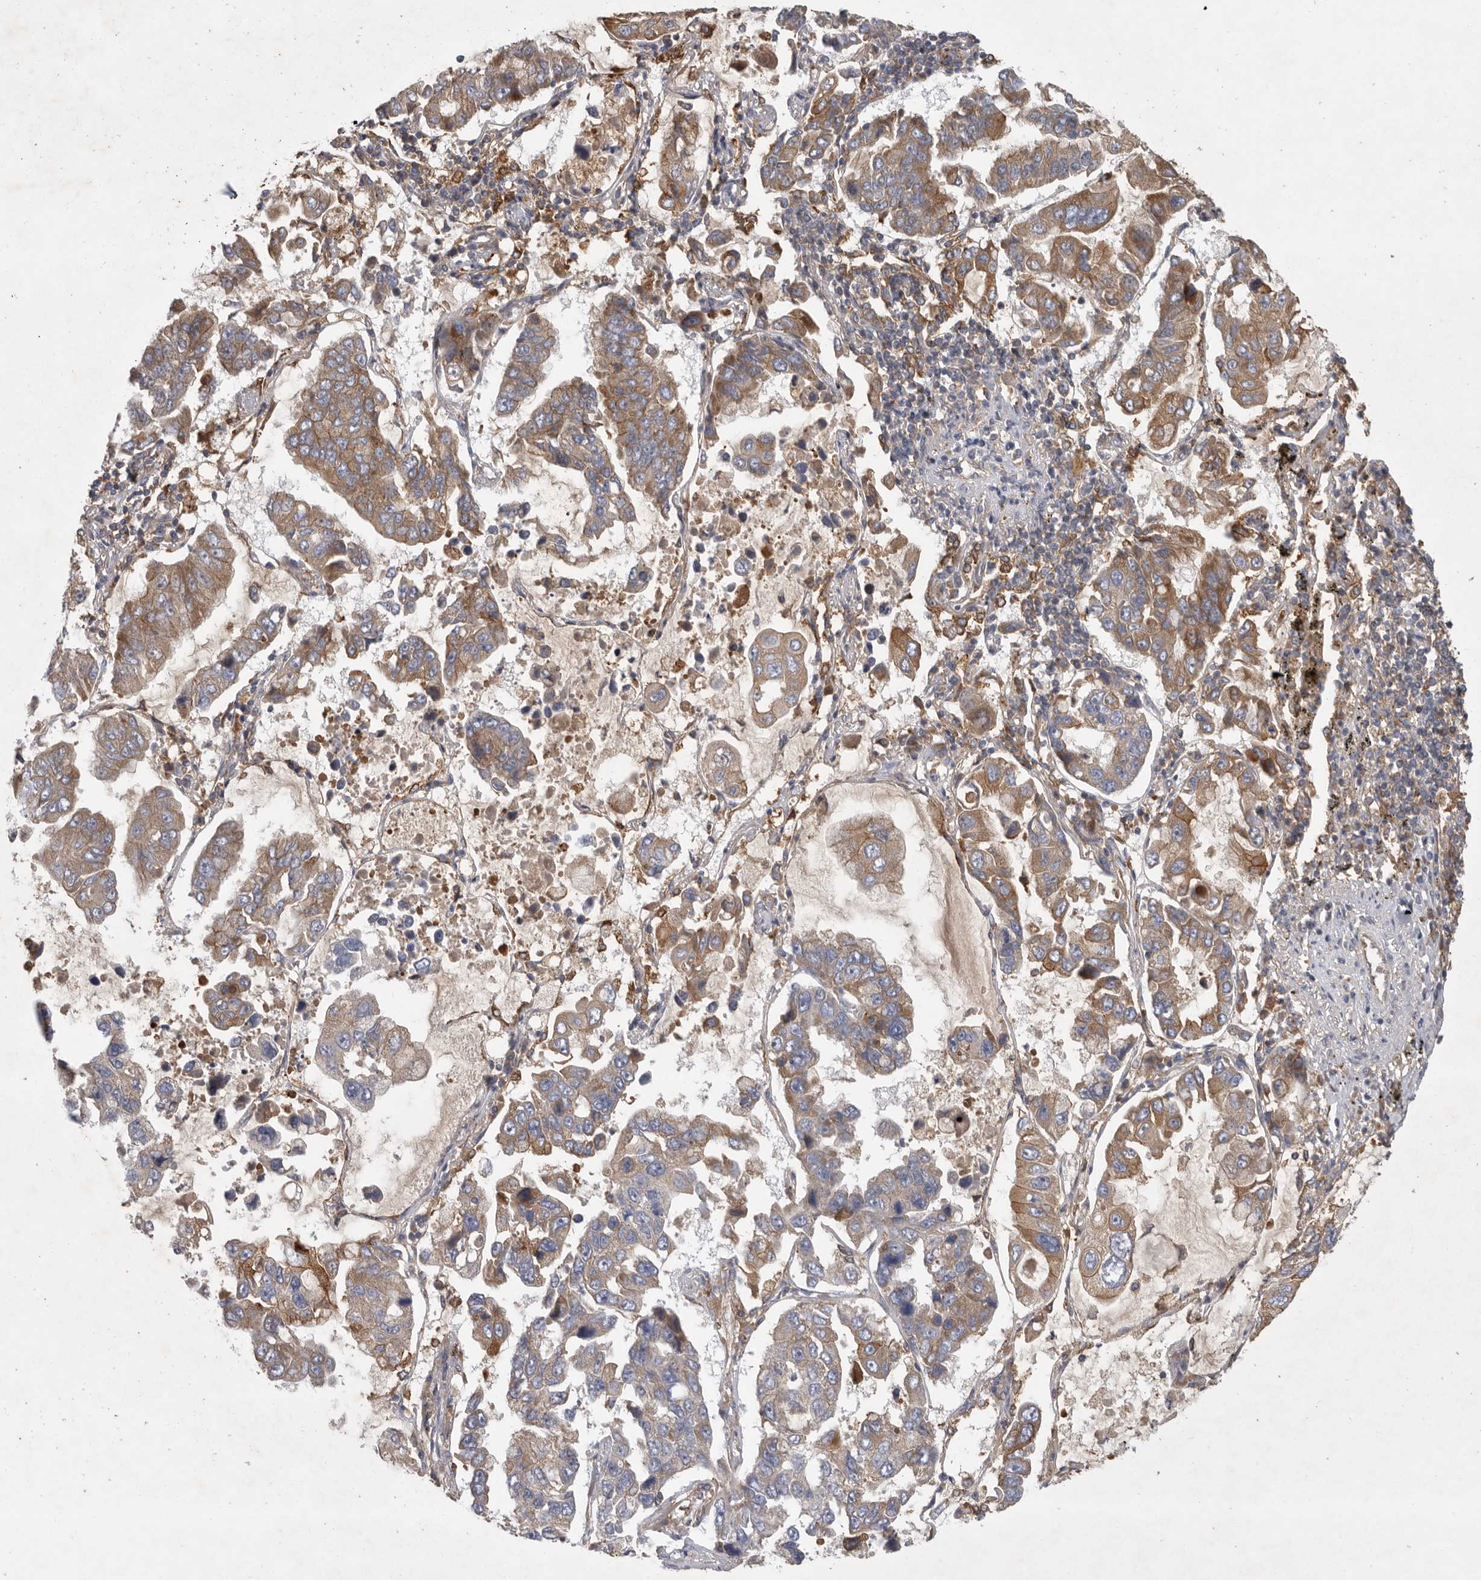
{"staining": {"intensity": "moderate", "quantity": ">75%", "location": "cytoplasmic/membranous"}, "tissue": "lung cancer", "cell_type": "Tumor cells", "image_type": "cancer", "snomed": [{"axis": "morphology", "description": "Adenocarcinoma, NOS"}, {"axis": "topography", "description": "Lung"}], "caption": "Lung cancer stained with a brown dye shows moderate cytoplasmic/membranous positive positivity in about >75% of tumor cells.", "gene": "C1orf109", "patient": {"sex": "male", "age": 64}}